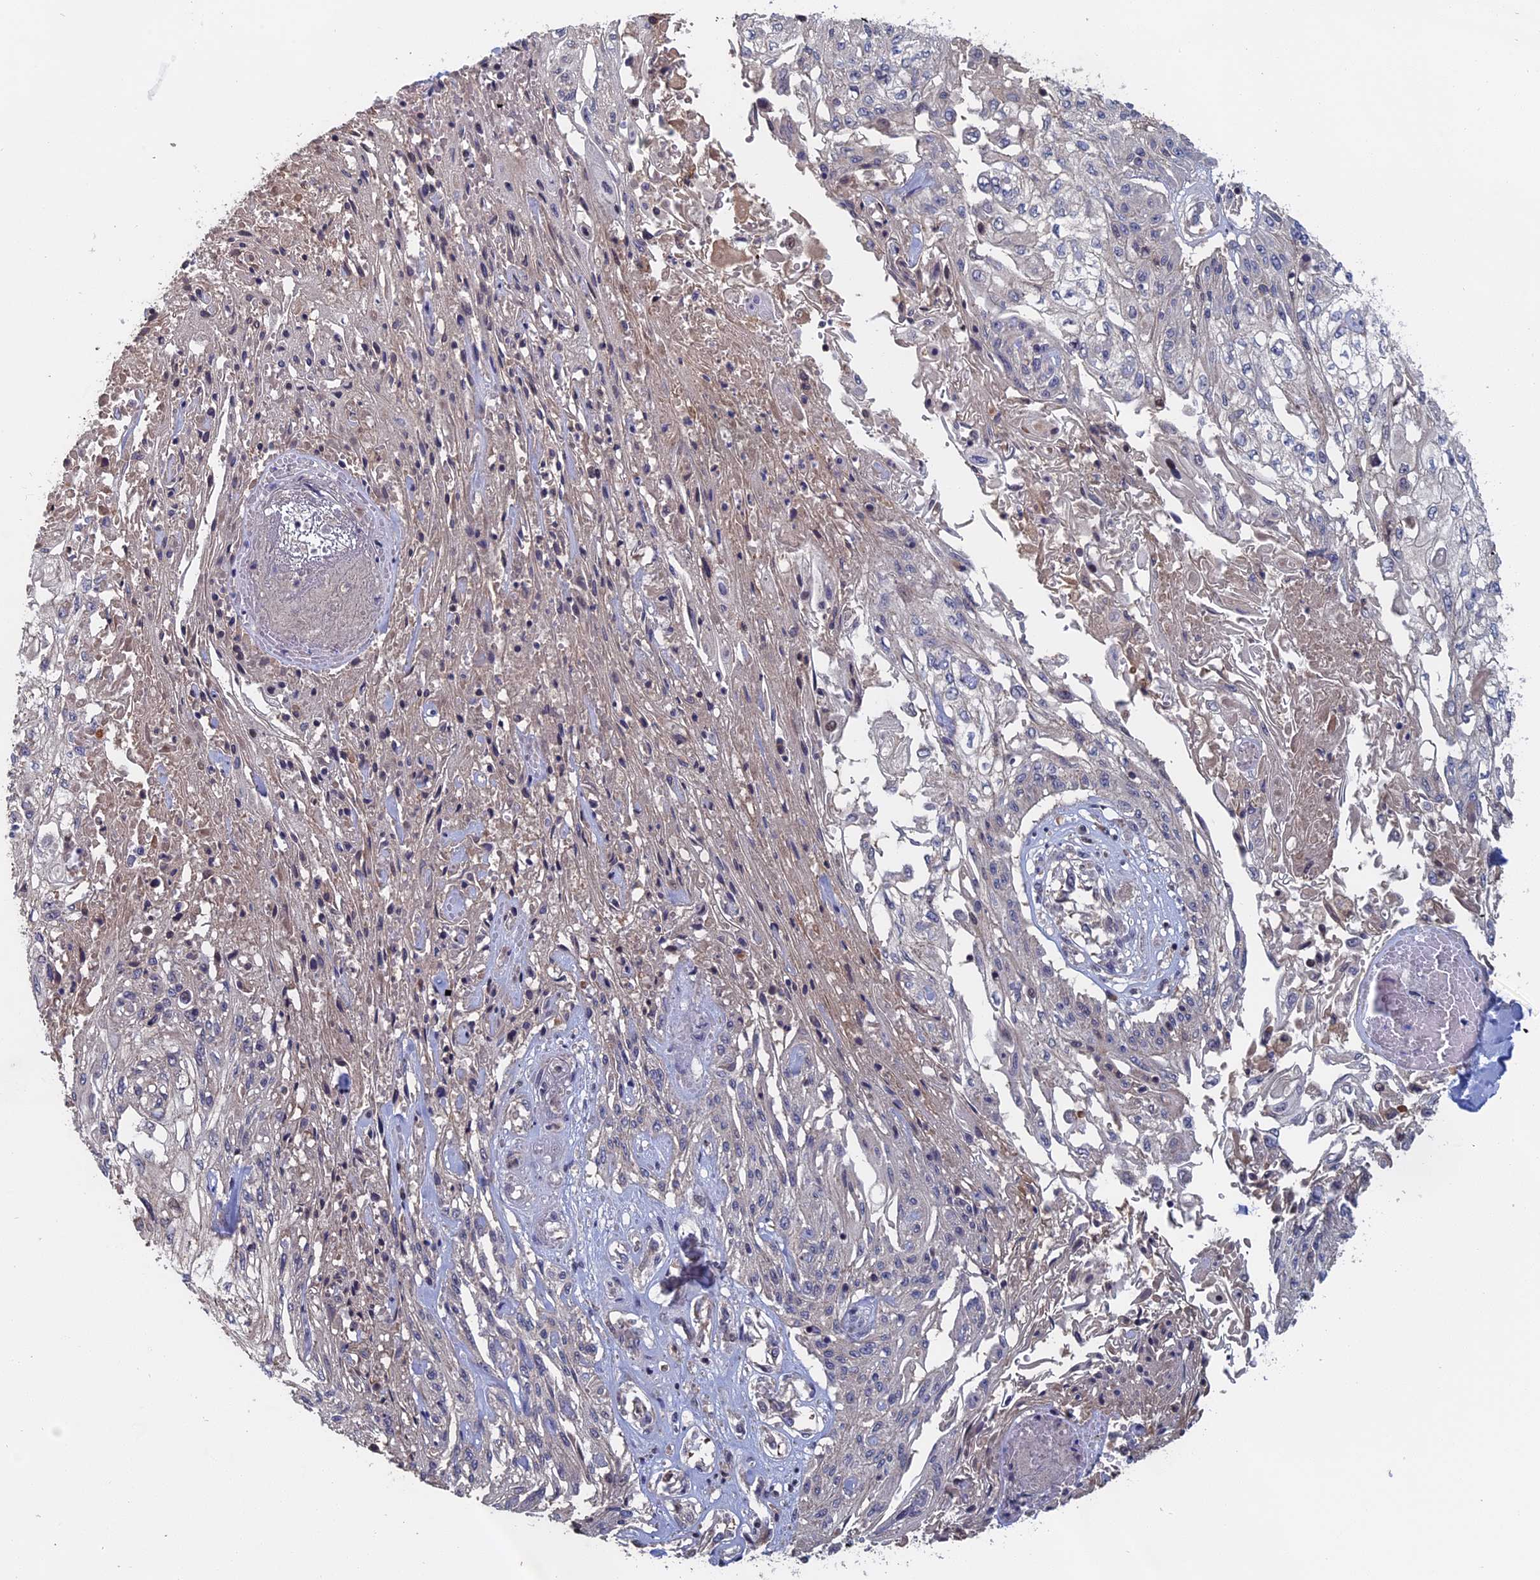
{"staining": {"intensity": "negative", "quantity": "none", "location": "none"}, "tissue": "skin cancer", "cell_type": "Tumor cells", "image_type": "cancer", "snomed": [{"axis": "morphology", "description": "Squamous cell carcinoma, NOS"}, {"axis": "morphology", "description": "Squamous cell carcinoma, metastatic, NOS"}, {"axis": "topography", "description": "Skin"}, {"axis": "topography", "description": "Lymph node"}], "caption": "Skin squamous cell carcinoma was stained to show a protein in brown. There is no significant staining in tumor cells. (IHC, brightfield microscopy, high magnification).", "gene": "SLC33A1", "patient": {"sex": "male", "age": 75}}